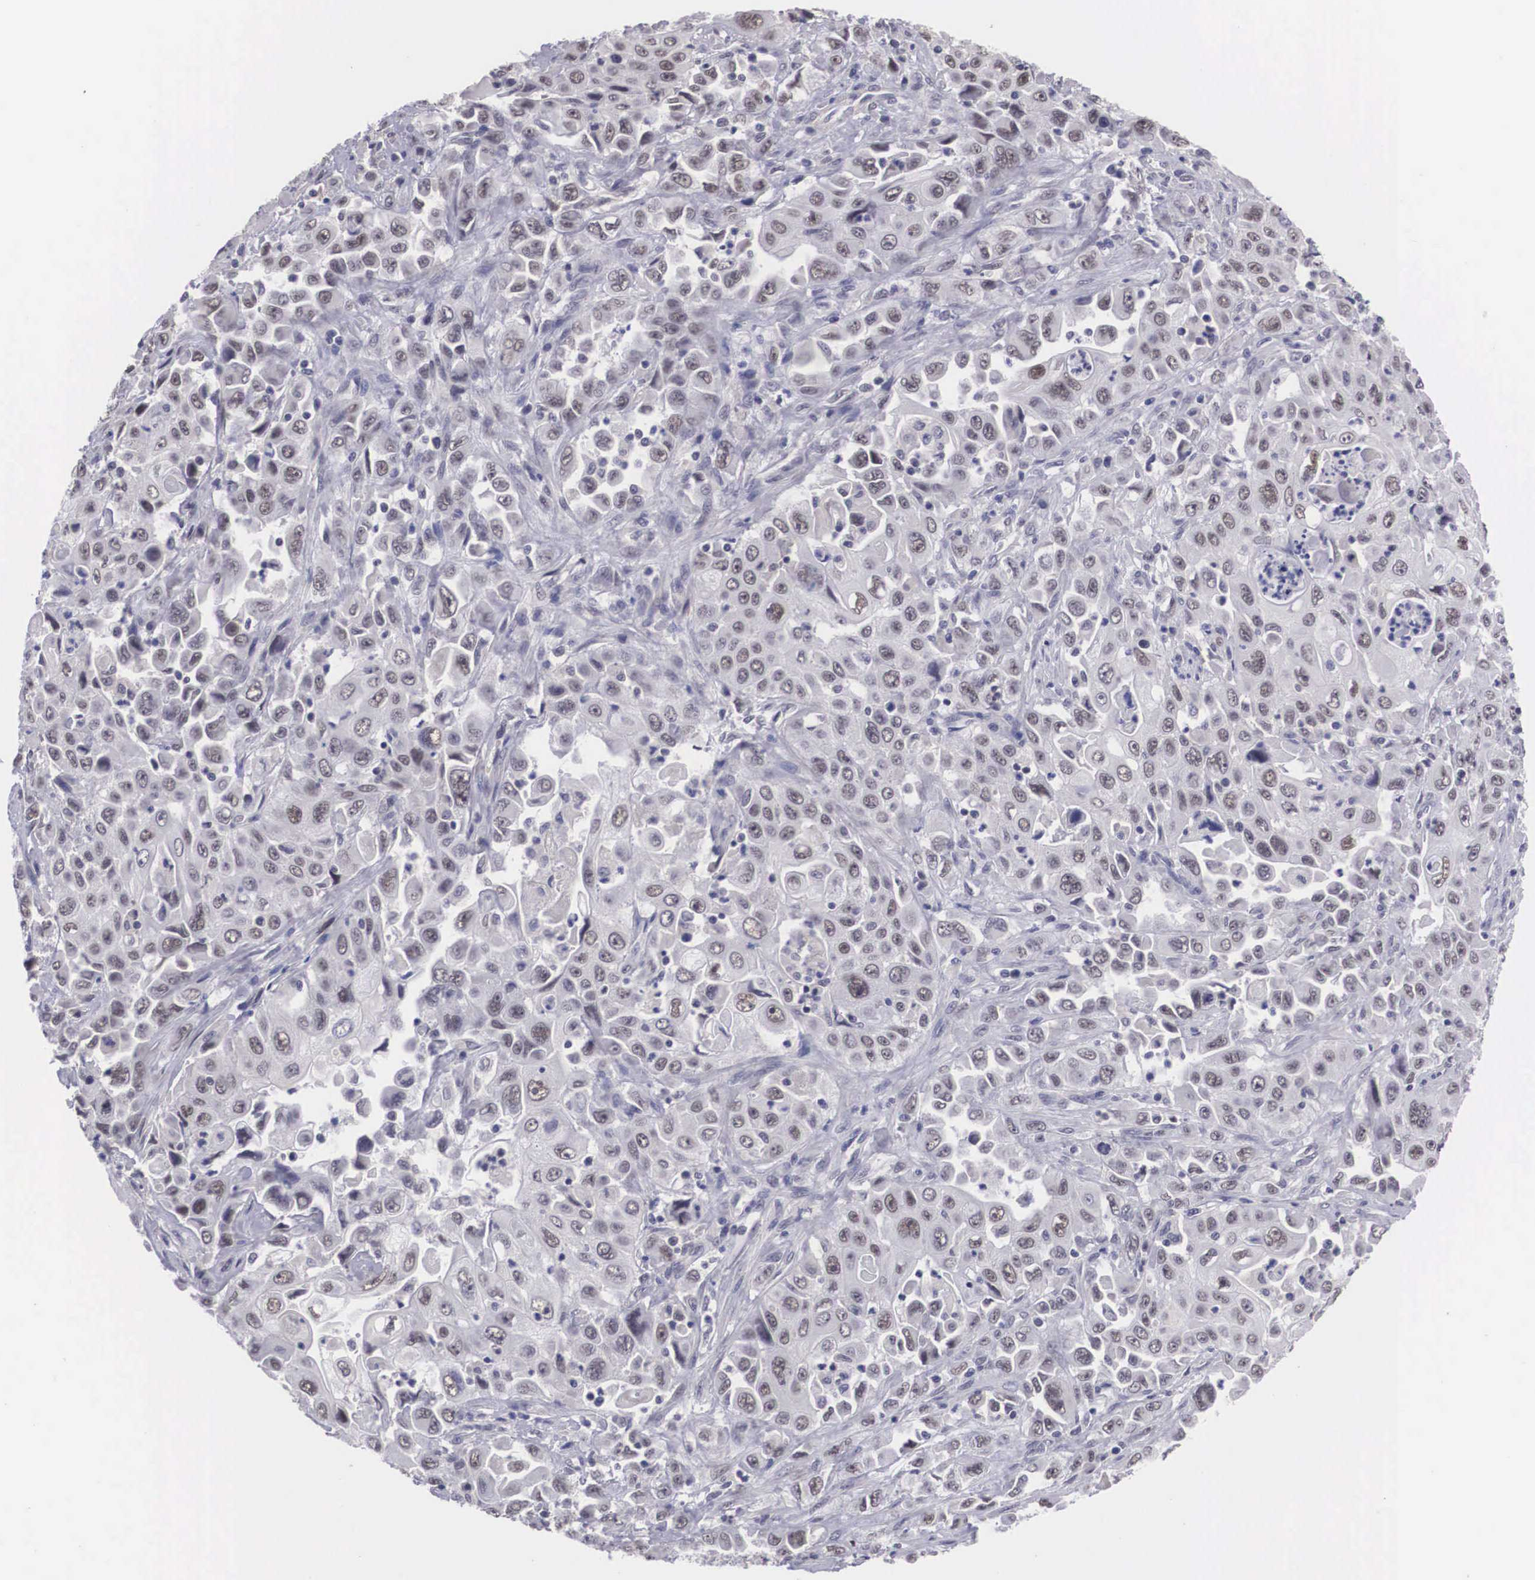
{"staining": {"intensity": "weak", "quantity": "<25%", "location": "nuclear"}, "tissue": "pancreatic cancer", "cell_type": "Tumor cells", "image_type": "cancer", "snomed": [{"axis": "morphology", "description": "Adenocarcinoma, NOS"}, {"axis": "topography", "description": "Pancreas"}], "caption": "Tumor cells show no significant protein positivity in pancreatic cancer (adenocarcinoma).", "gene": "ZNF275", "patient": {"sex": "male", "age": 70}}